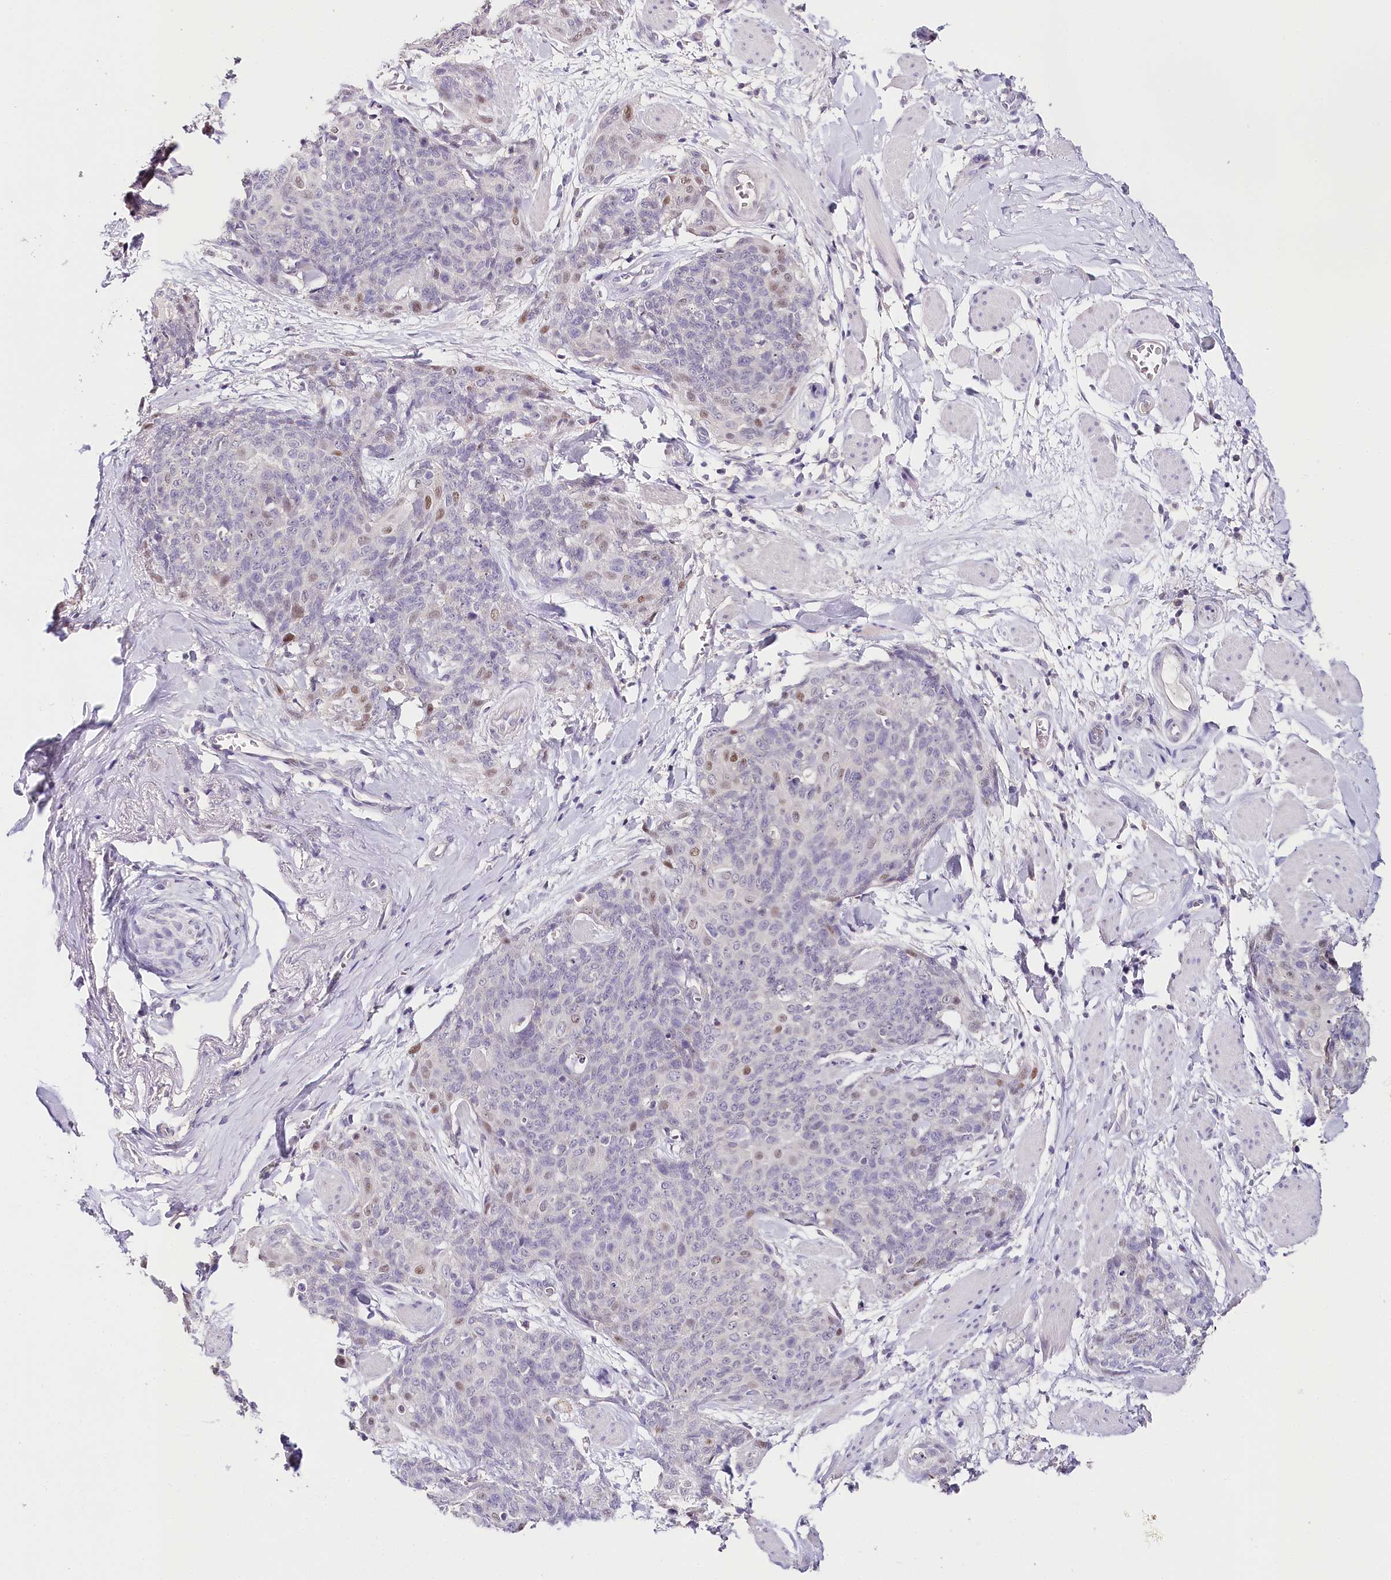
{"staining": {"intensity": "moderate", "quantity": "<25%", "location": "nuclear"}, "tissue": "skin cancer", "cell_type": "Tumor cells", "image_type": "cancer", "snomed": [{"axis": "morphology", "description": "Squamous cell carcinoma, NOS"}, {"axis": "topography", "description": "Skin"}, {"axis": "topography", "description": "Vulva"}], "caption": "Moderate nuclear protein positivity is identified in about <25% of tumor cells in skin cancer (squamous cell carcinoma).", "gene": "TP53", "patient": {"sex": "female", "age": 85}}